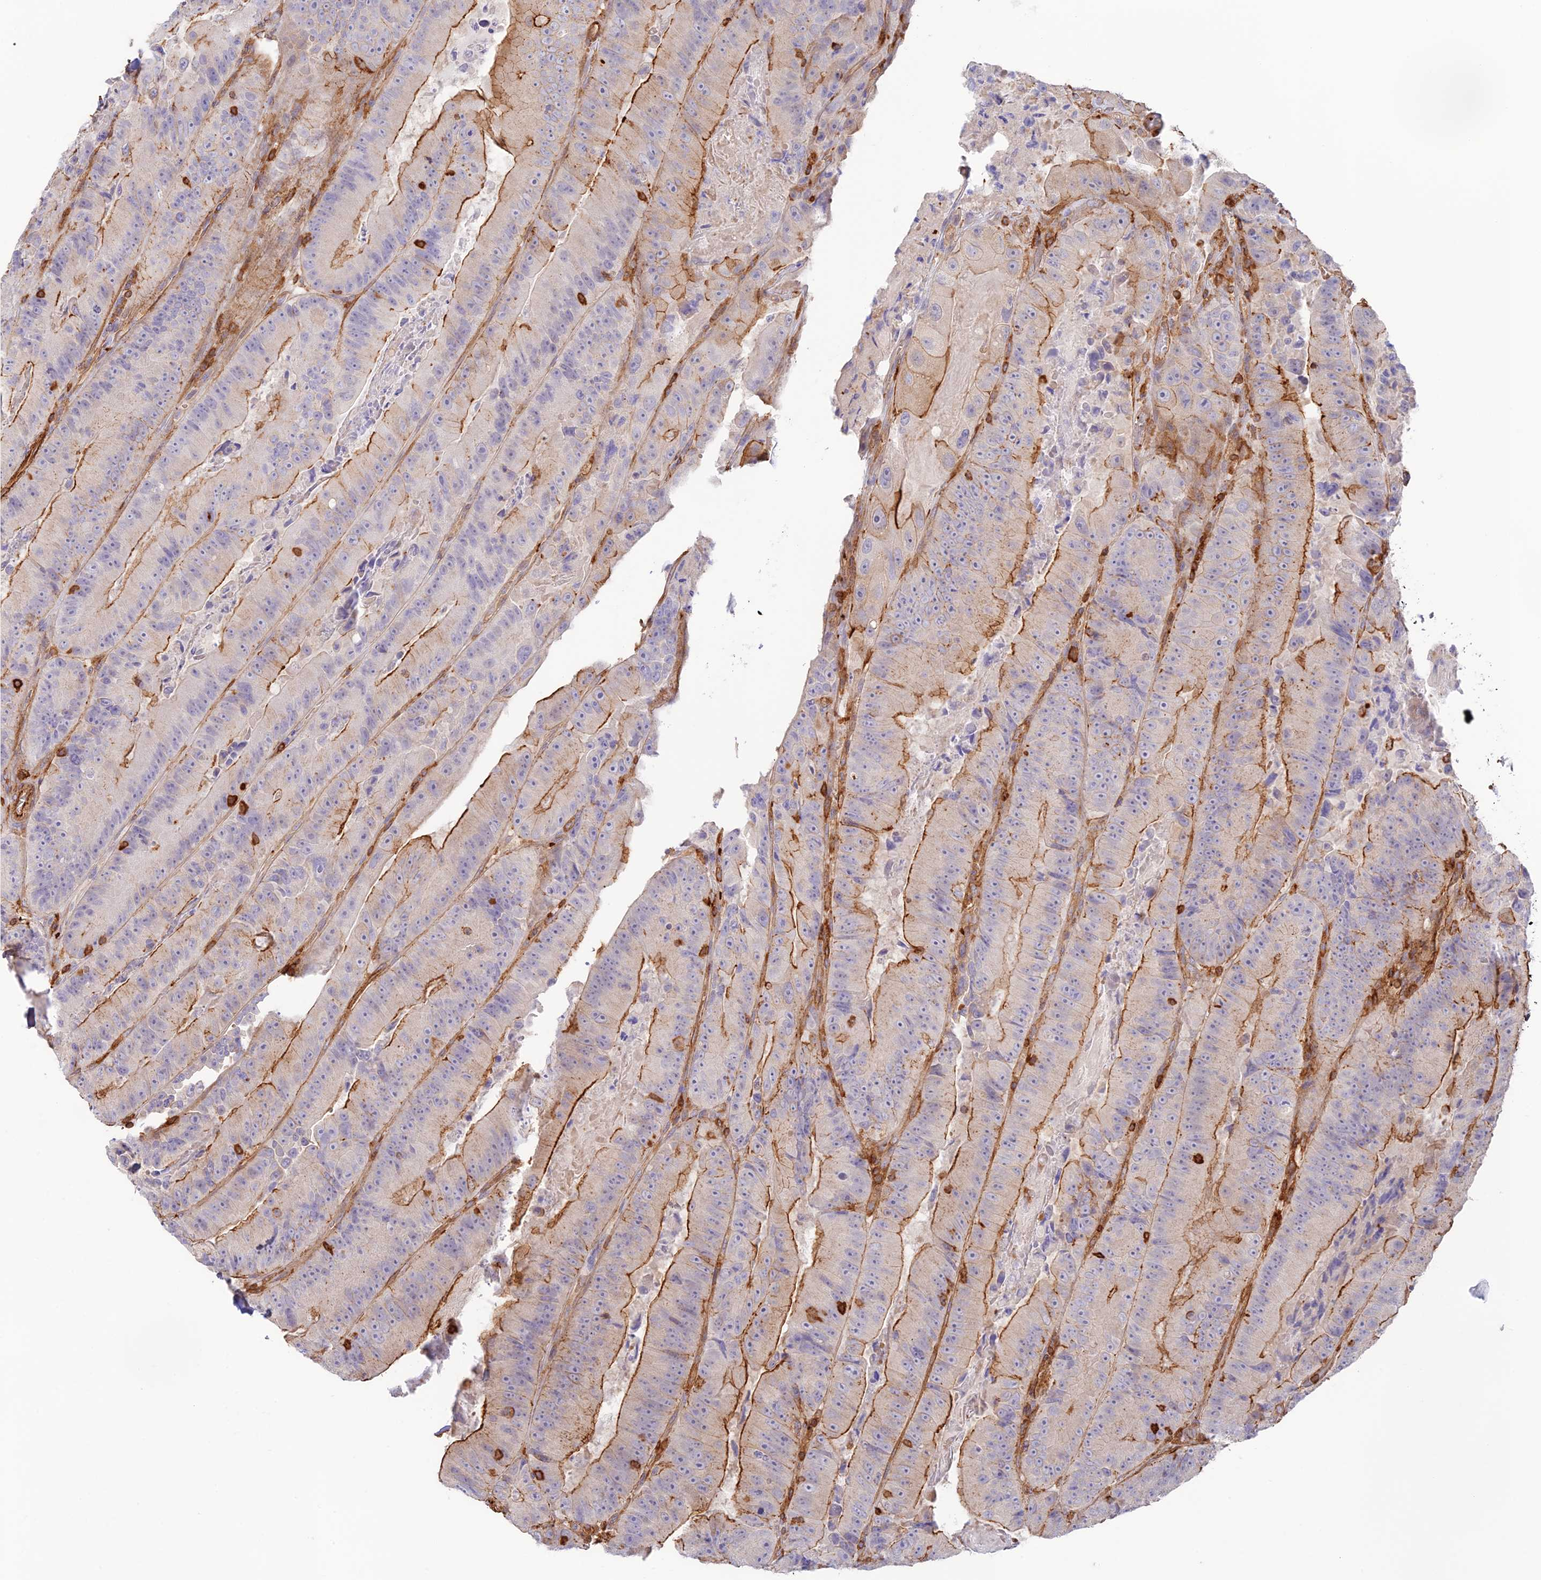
{"staining": {"intensity": "strong", "quantity": "<25%", "location": "cytoplasmic/membranous"}, "tissue": "colorectal cancer", "cell_type": "Tumor cells", "image_type": "cancer", "snomed": [{"axis": "morphology", "description": "Adenocarcinoma, NOS"}, {"axis": "topography", "description": "Colon"}], "caption": "IHC micrograph of adenocarcinoma (colorectal) stained for a protein (brown), which displays medium levels of strong cytoplasmic/membranous expression in approximately <25% of tumor cells.", "gene": "DENND1C", "patient": {"sex": "female", "age": 86}}